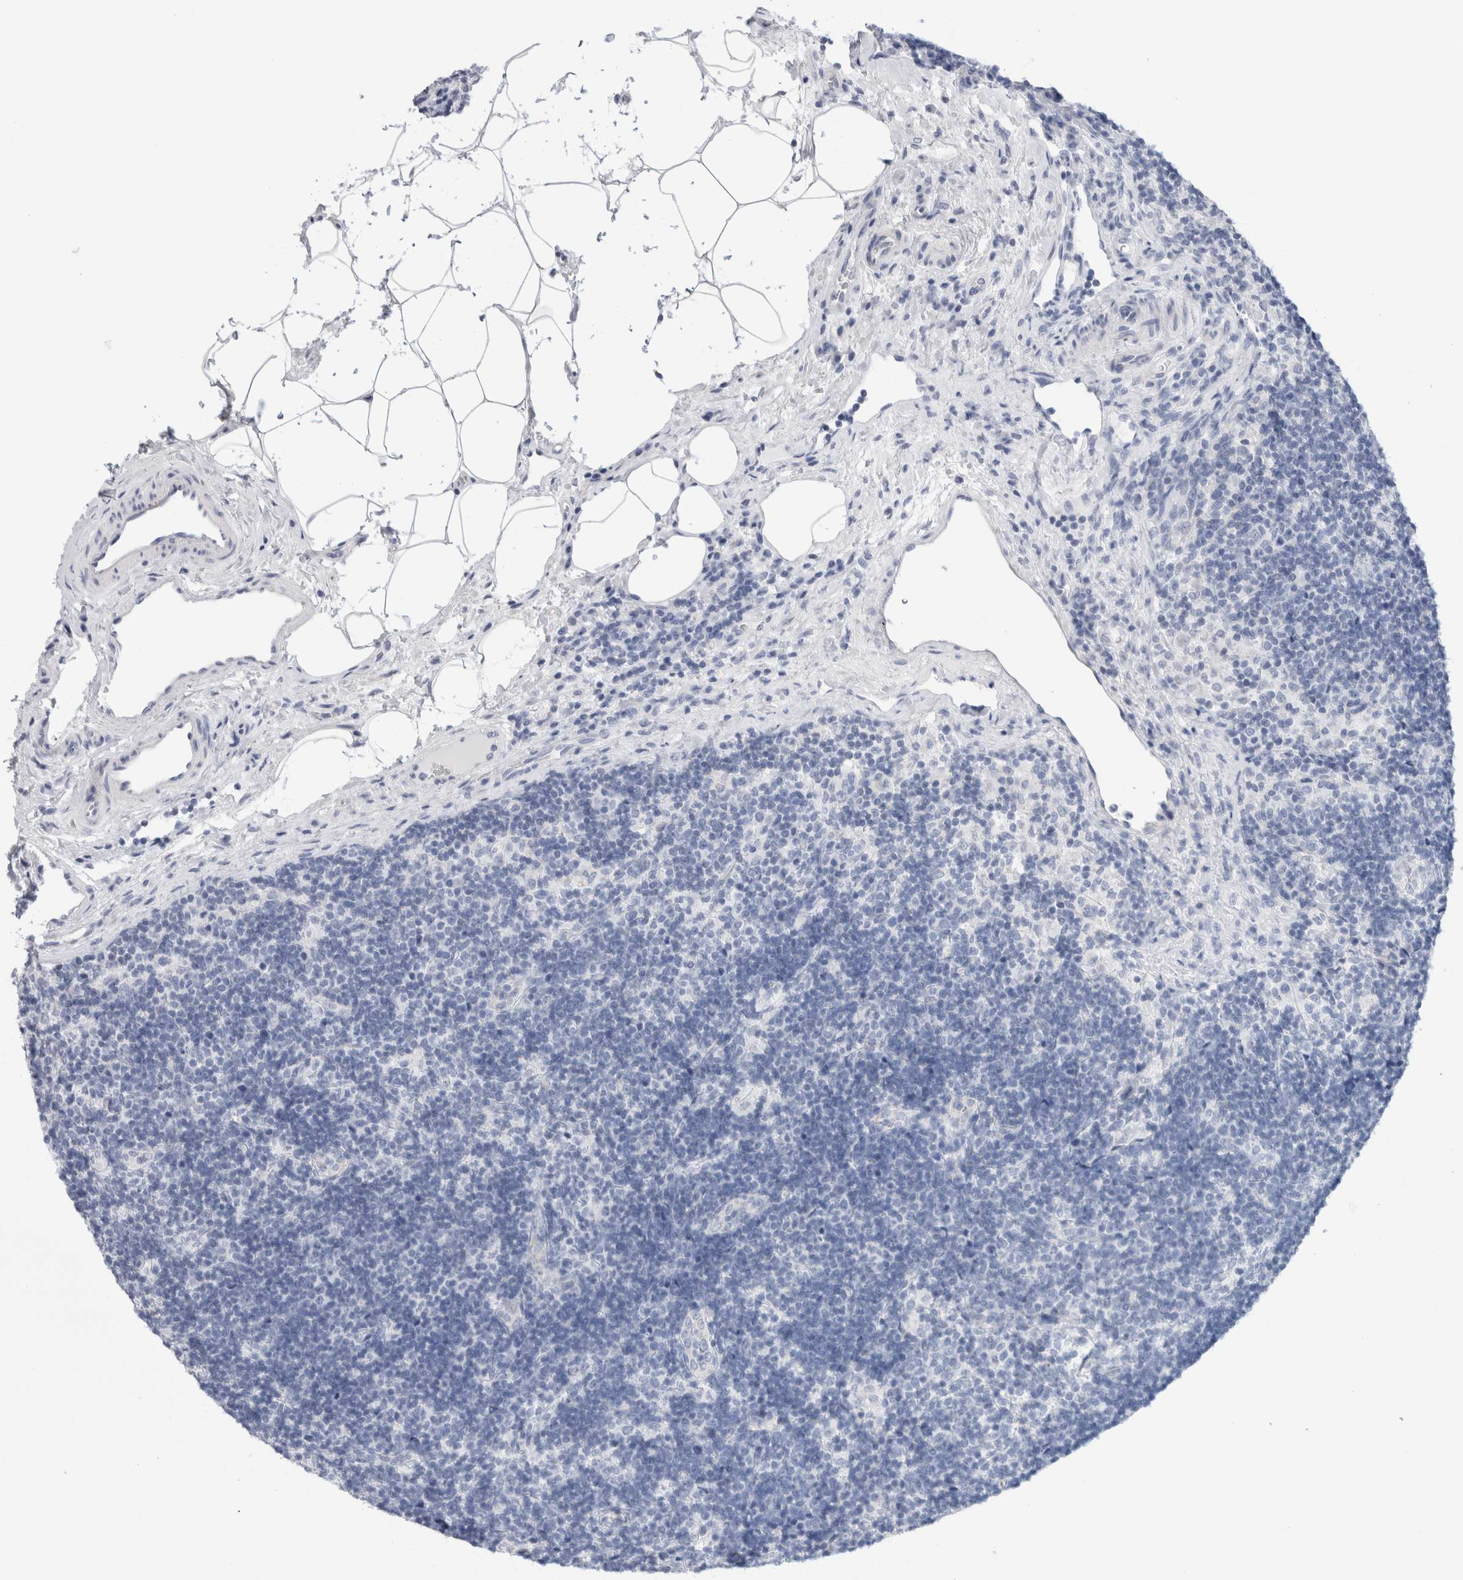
{"staining": {"intensity": "negative", "quantity": "none", "location": "none"}, "tissue": "lymph node", "cell_type": "Germinal center cells", "image_type": "normal", "snomed": [{"axis": "morphology", "description": "Normal tissue, NOS"}, {"axis": "topography", "description": "Lymph node"}], "caption": "Immunohistochemistry photomicrograph of normal human lymph node stained for a protein (brown), which shows no expression in germinal center cells. Nuclei are stained in blue.", "gene": "ECHDC2", "patient": {"sex": "female", "age": 22}}